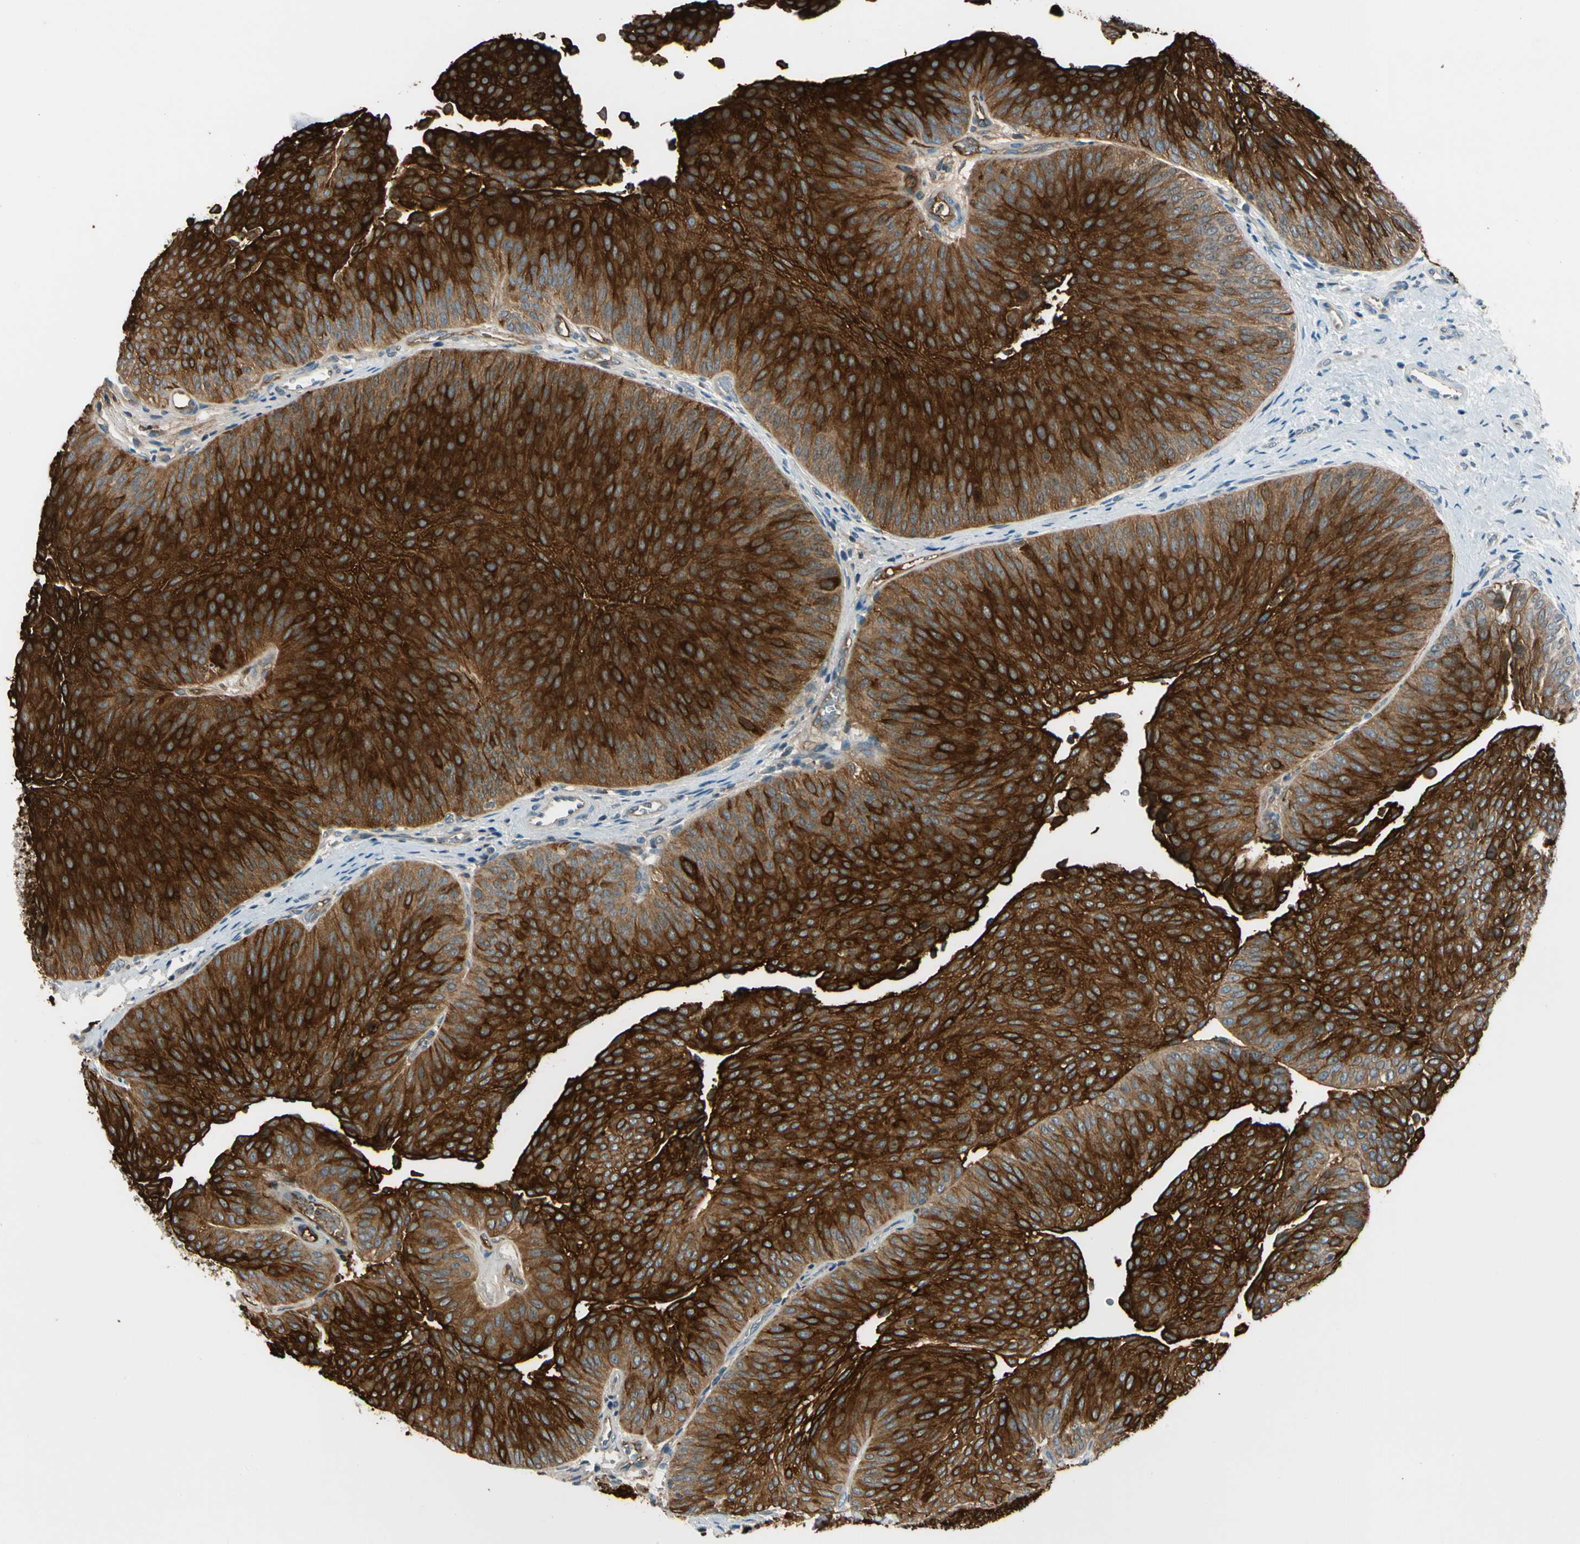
{"staining": {"intensity": "strong", "quantity": ">75%", "location": "cytoplasmic/membranous"}, "tissue": "urothelial cancer", "cell_type": "Tumor cells", "image_type": "cancer", "snomed": [{"axis": "morphology", "description": "Urothelial carcinoma, Low grade"}, {"axis": "topography", "description": "Urinary bladder"}], "caption": "Immunohistochemical staining of urothelial cancer displays high levels of strong cytoplasmic/membranous expression in about >75% of tumor cells.", "gene": "STK40", "patient": {"sex": "female", "age": 60}}